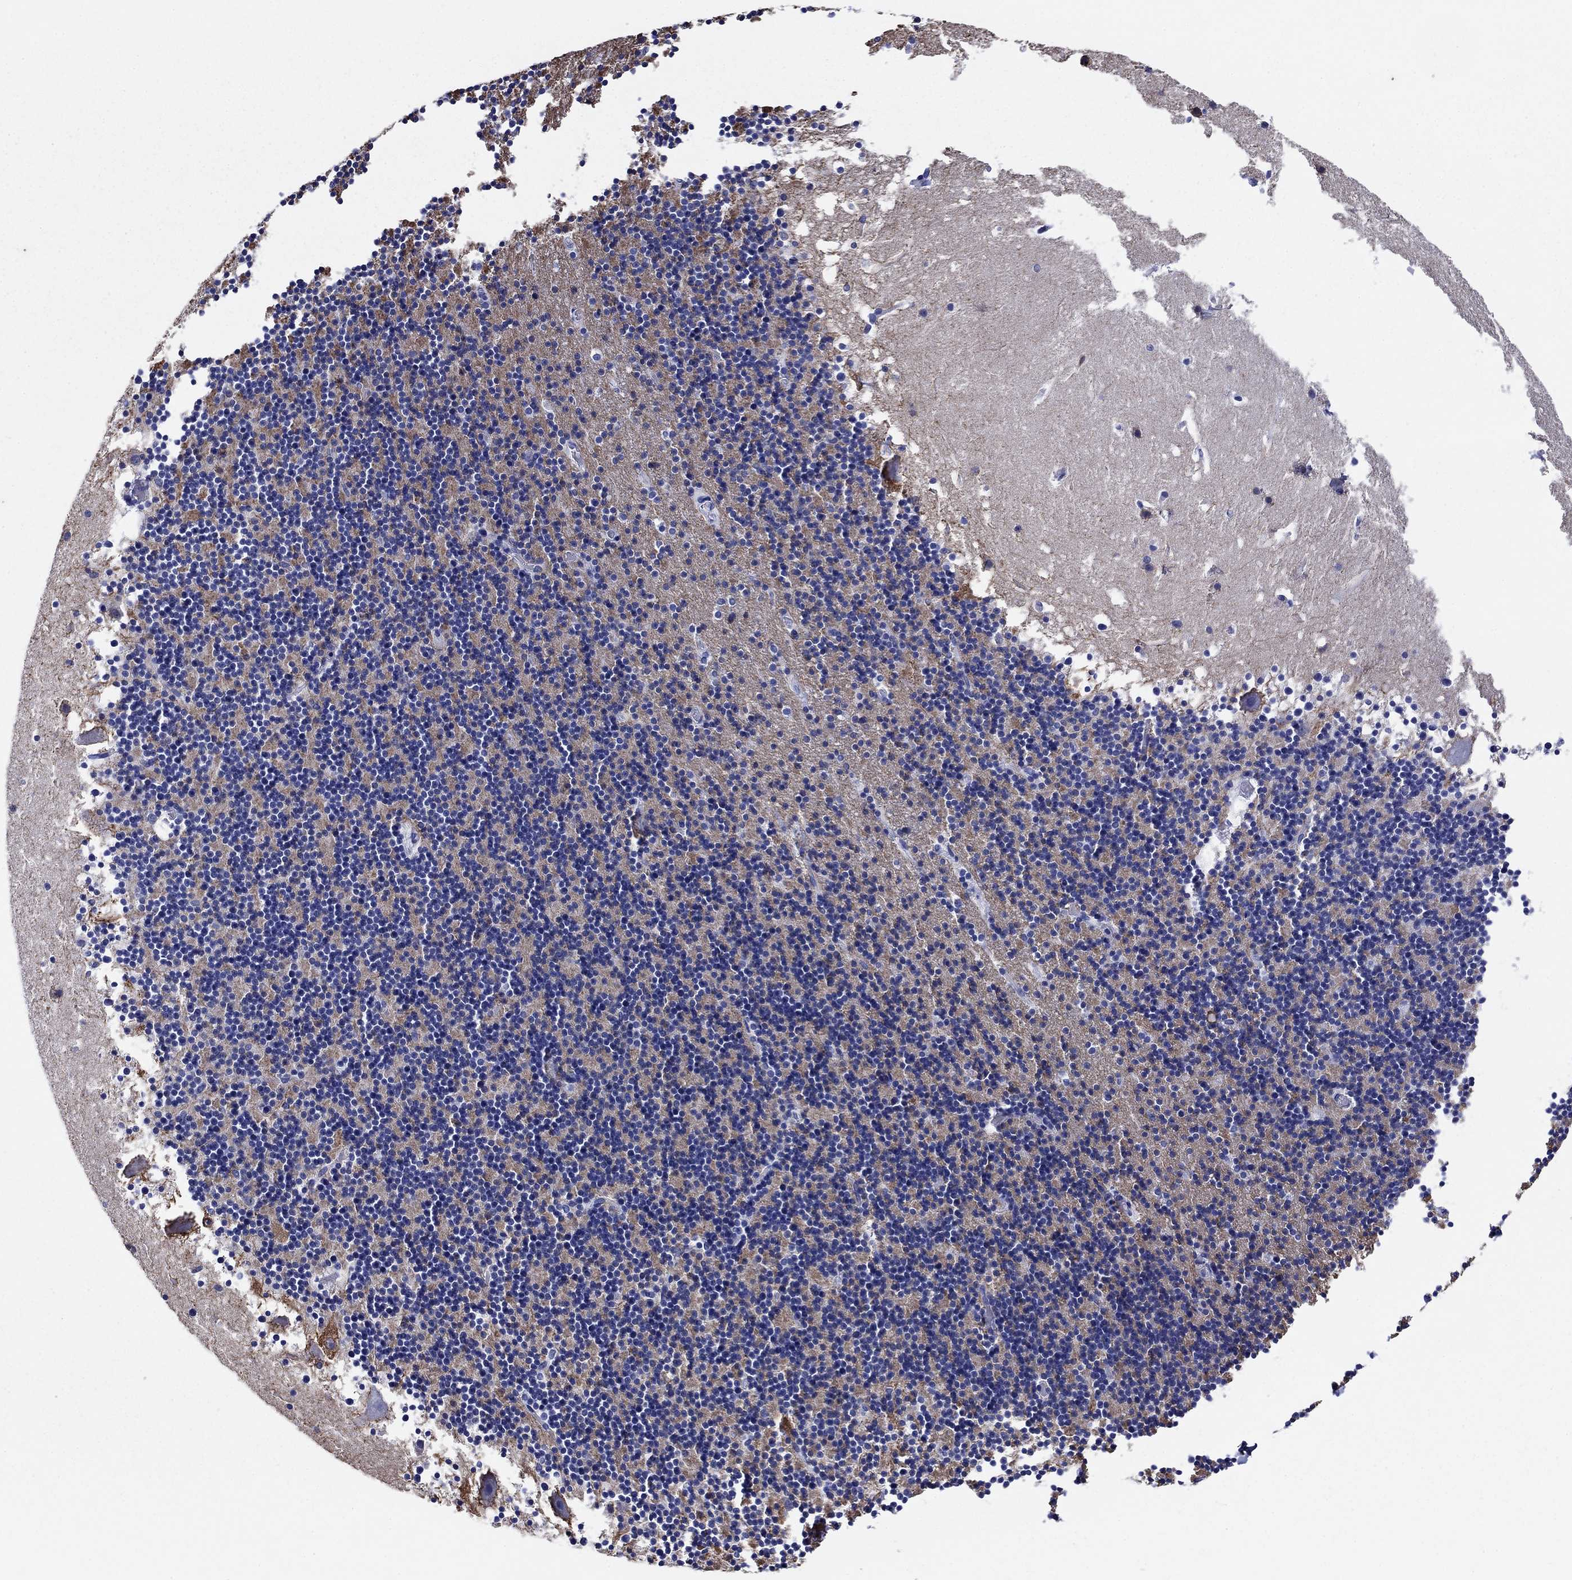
{"staining": {"intensity": "negative", "quantity": "none", "location": "none"}, "tissue": "cerebellum", "cell_type": "Cells in granular layer", "image_type": "normal", "snomed": [{"axis": "morphology", "description": "Normal tissue, NOS"}, {"axis": "topography", "description": "Cerebellum"}], "caption": "High magnification brightfield microscopy of benign cerebellum stained with DAB (3,3'-diaminobenzidine) (brown) and counterstained with hematoxylin (blue): cells in granular layer show no significant expression. (Stains: DAB (3,3'-diaminobenzidine) immunohistochemistry with hematoxylin counter stain, Microscopy: brightfield microscopy at high magnification).", "gene": "ATP1B1", "patient": {"sex": "male", "age": 37}}